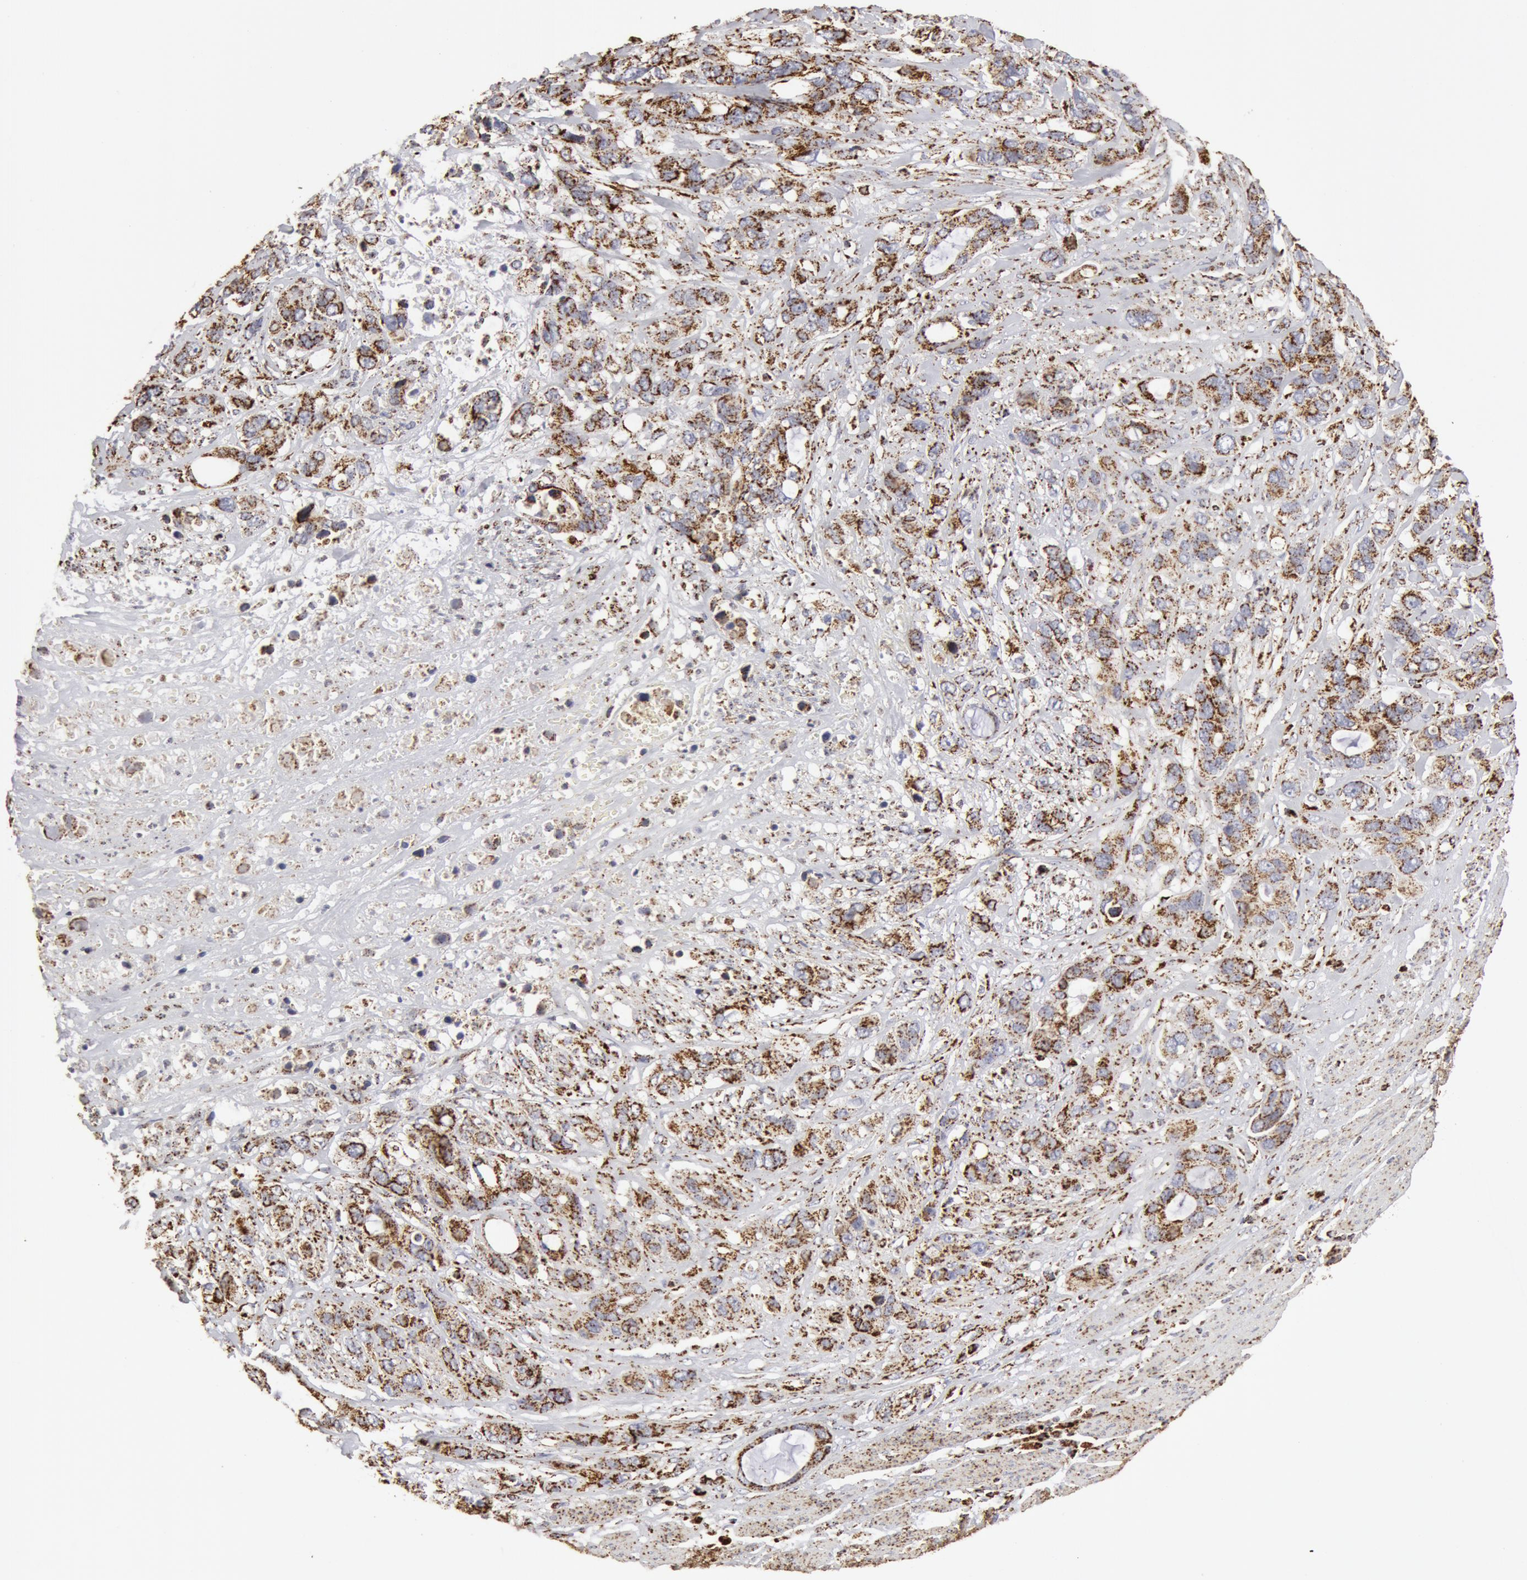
{"staining": {"intensity": "strong", "quantity": ">75%", "location": "cytoplasmic/membranous"}, "tissue": "stomach cancer", "cell_type": "Tumor cells", "image_type": "cancer", "snomed": [{"axis": "morphology", "description": "Adenocarcinoma, NOS"}, {"axis": "topography", "description": "Stomach, upper"}], "caption": "The immunohistochemical stain shows strong cytoplasmic/membranous positivity in tumor cells of stomach adenocarcinoma tissue.", "gene": "ATP5F1B", "patient": {"sex": "male", "age": 47}}